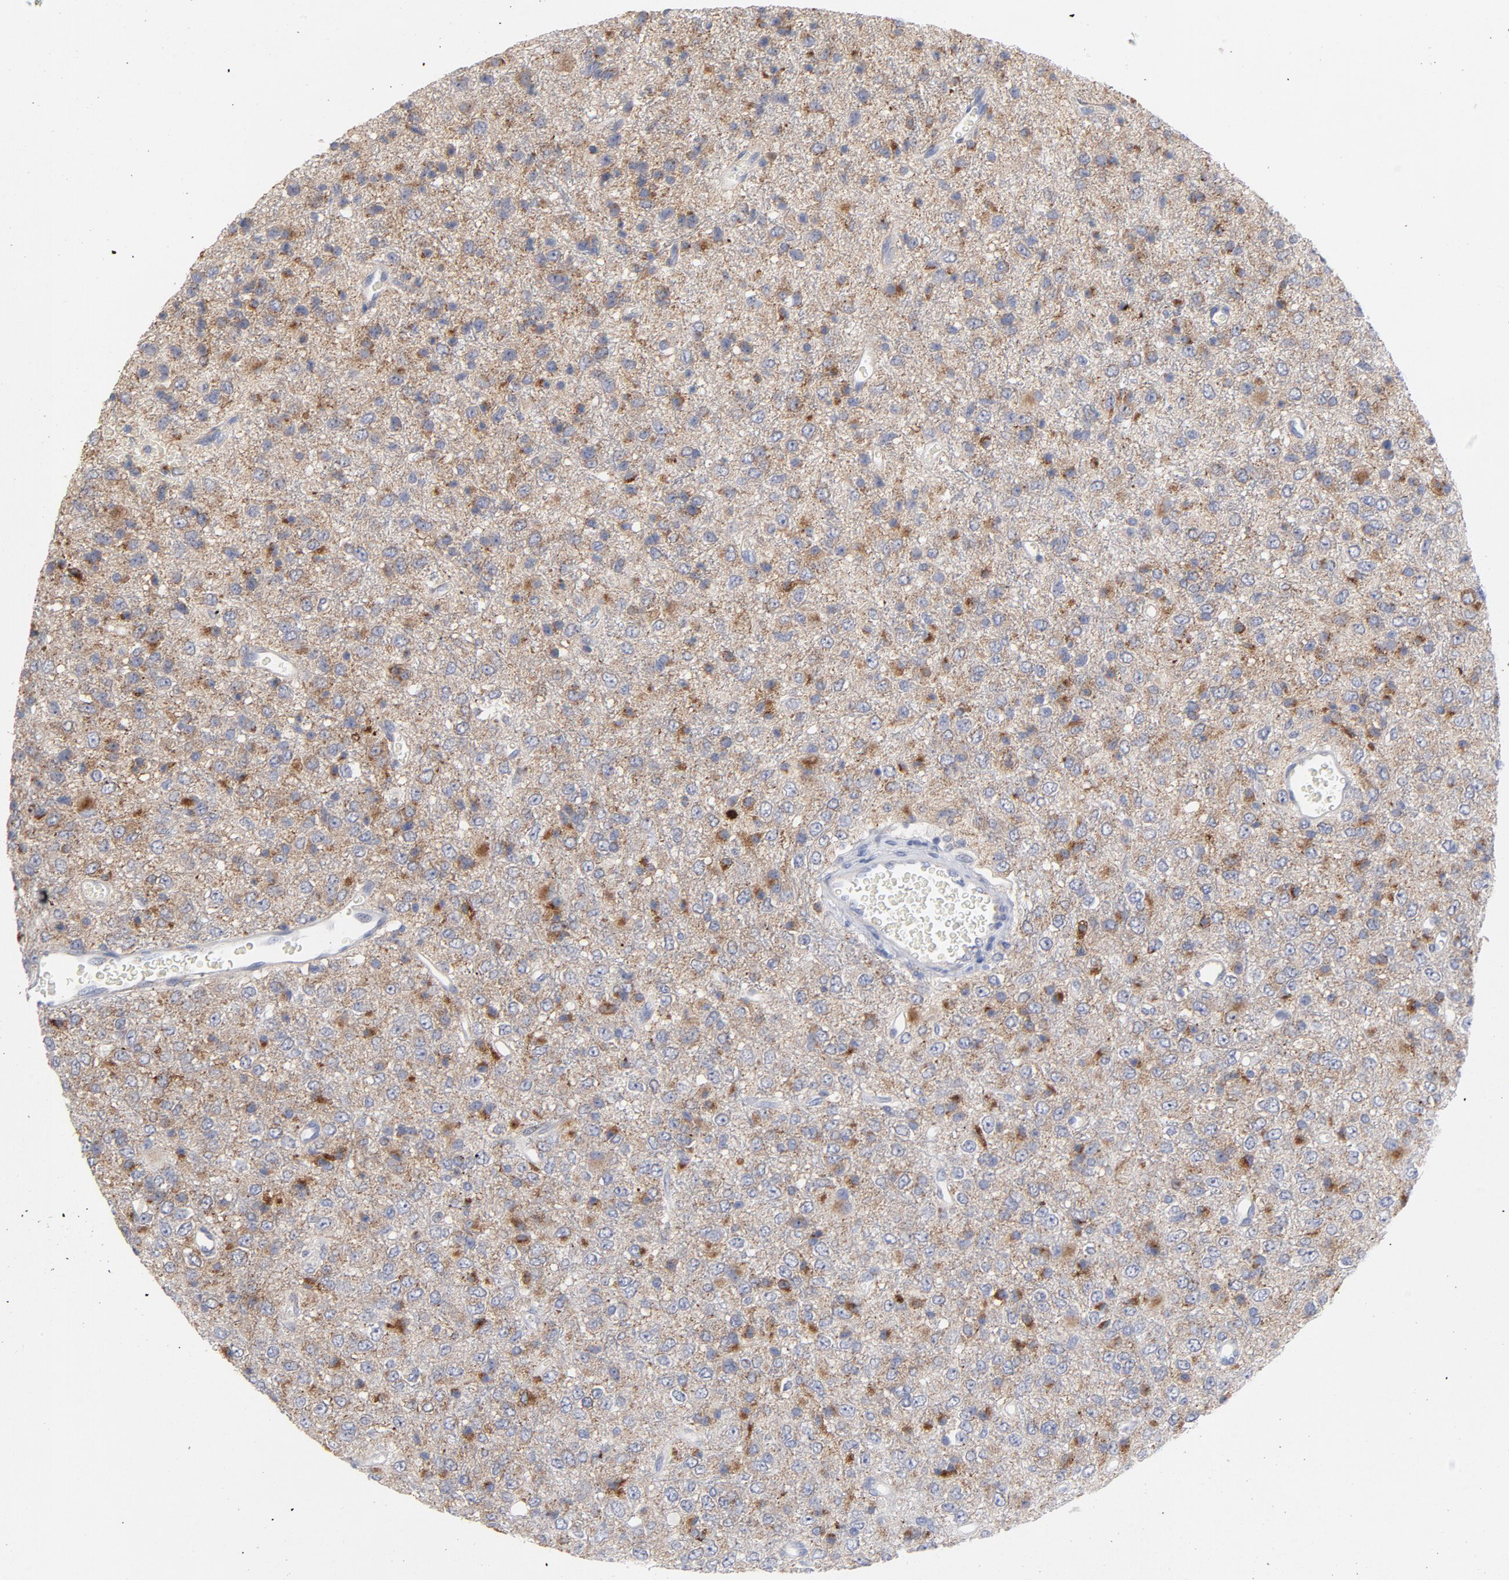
{"staining": {"intensity": "moderate", "quantity": ">75%", "location": "cytoplasmic/membranous"}, "tissue": "glioma", "cell_type": "Tumor cells", "image_type": "cancer", "snomed": [{"axis": "morphology", "description": "Glioma, malignant, High grade"}, {"axis": "topography", "description": "pancreas cauda"}], "caption": "Protein staining of glioma tissue exhibits moderate cytoplasmic/membranous positivity in about >75% of tumor cells. The protein of interest is shown in brown color, while the nuclei are stained blue.", "gene": "CPE", "patient": {"sex": "male", "age": 60}}